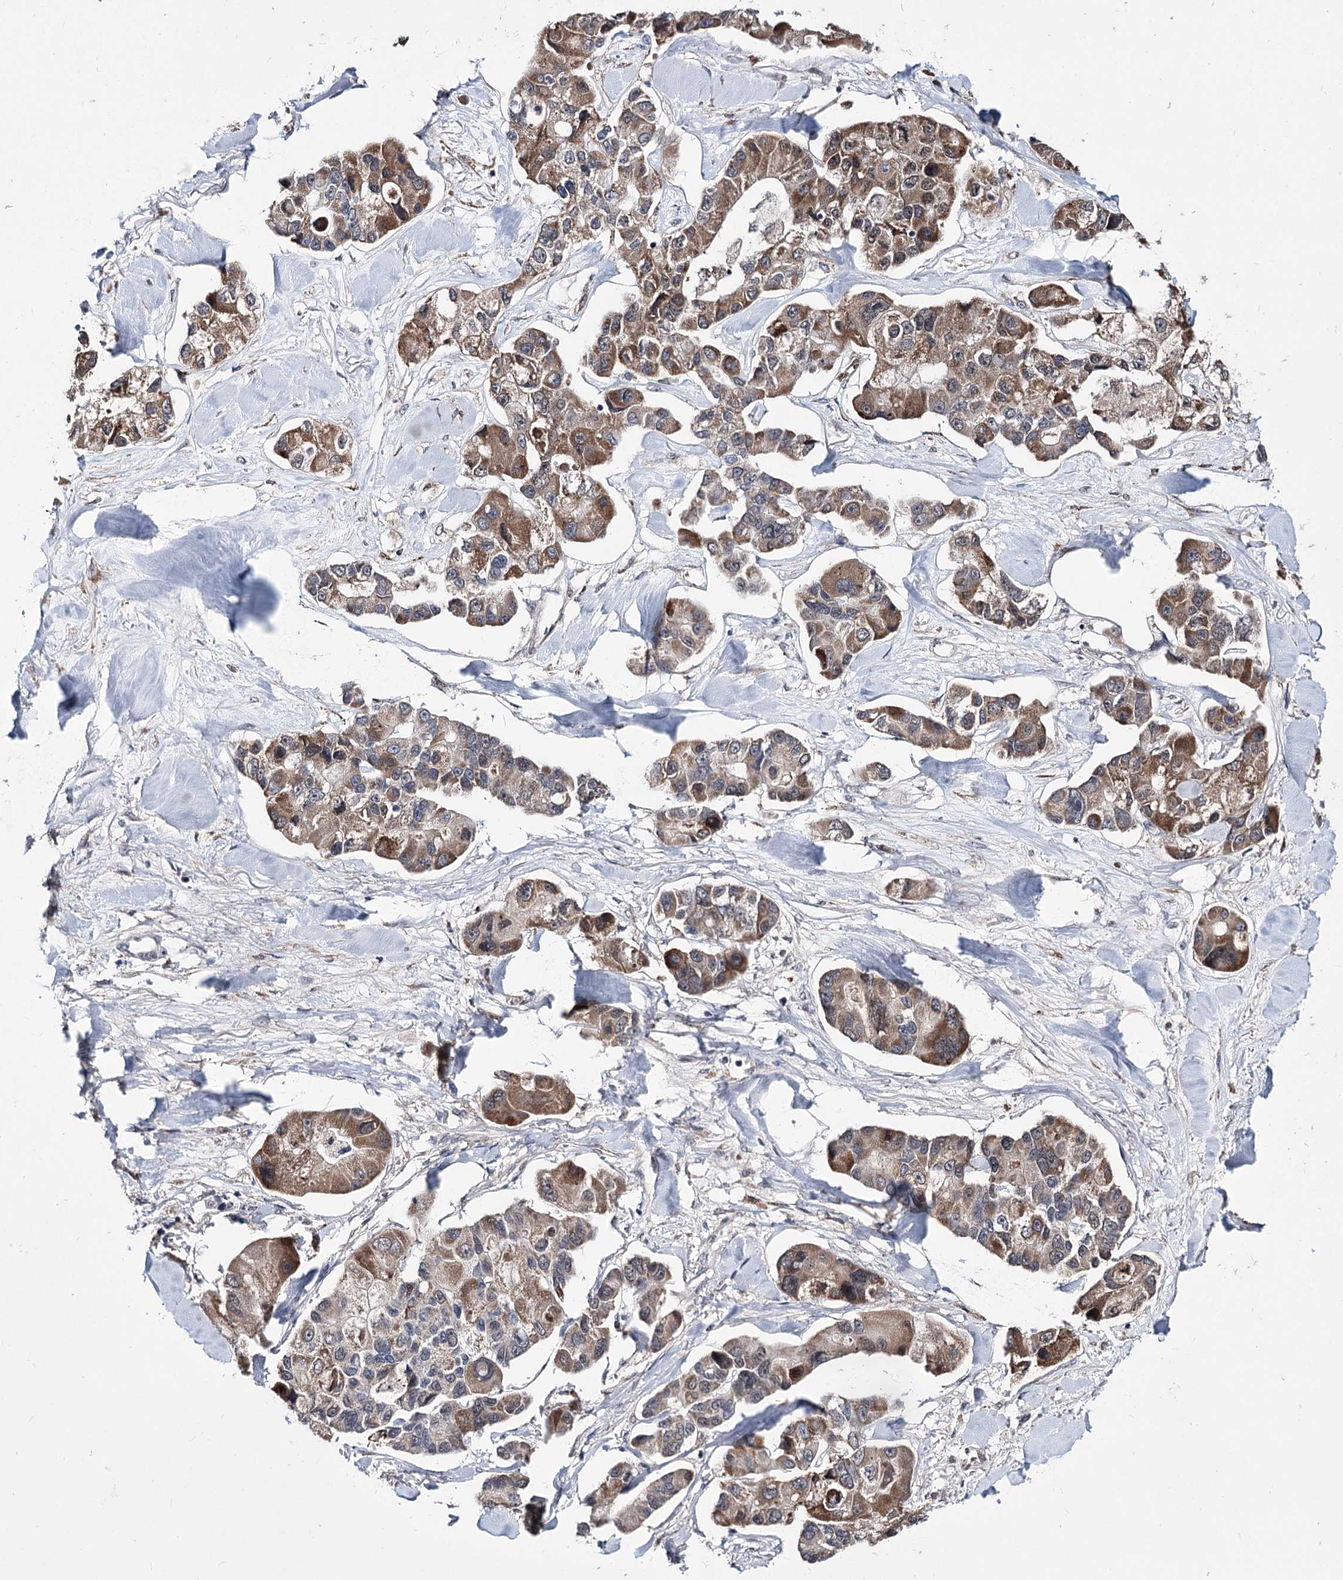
{"staining": {"intensity": "moderate", "quantity": "25%-75%", "location": "cytoplasmic/membranous"}, "tissue": "lung cancer", "cell_type": "Tumor cells", "image_type": "cancer", "snomed": [{"axis": "morphology", "description": "Adenocarcinoma, NOS"}, {"axis": "topography", "description": "Lung"}], "caption": "This is an image of immunohistochemistry (IHC) staining of adenocarcinoma (lung), which shows moderate staining in the cytoplasmic/membranous of tumor cells.", "gene": "PPRC1", "patient": {"sex": "female", "age": 54}}